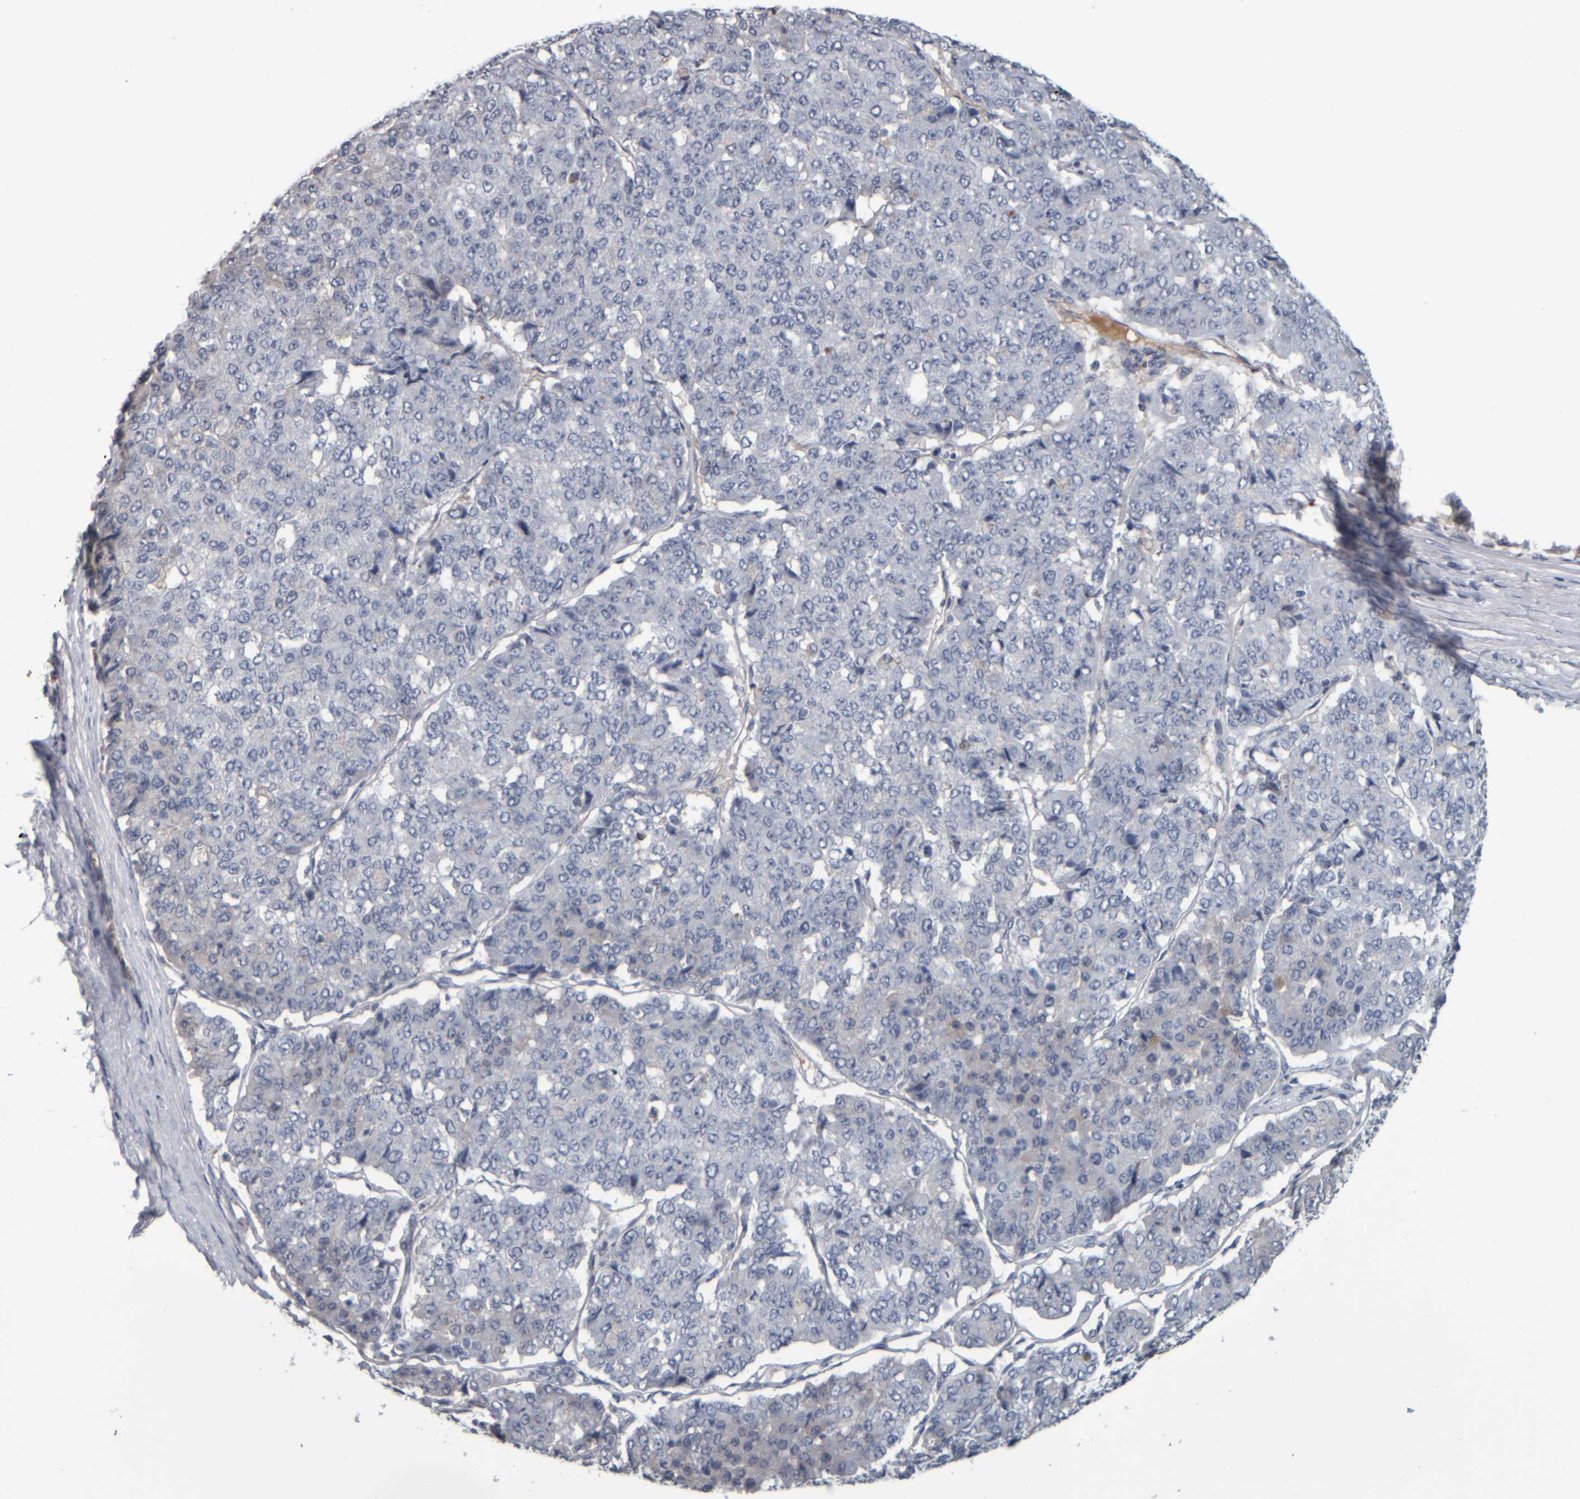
{"staining": {"intensity": "negative", "quantity": "none", "location": "none"}, "tissue": "pancreatic cancer", "cell_type": "Tumor cells", "image_type": "cancer", "snomed": [{"axis": "morphology", "description": "Adenocarcinoma, NOS"}, {"axis": "topography", "description": "Pancreas"}], "caption": "A micrograph of adenocarcinoma (pancreatic) stained for a protein exhibits no brown staining in tumor cells.", "gene": "CAVIN4", "patient": {"sex": "male", "age": 50}}